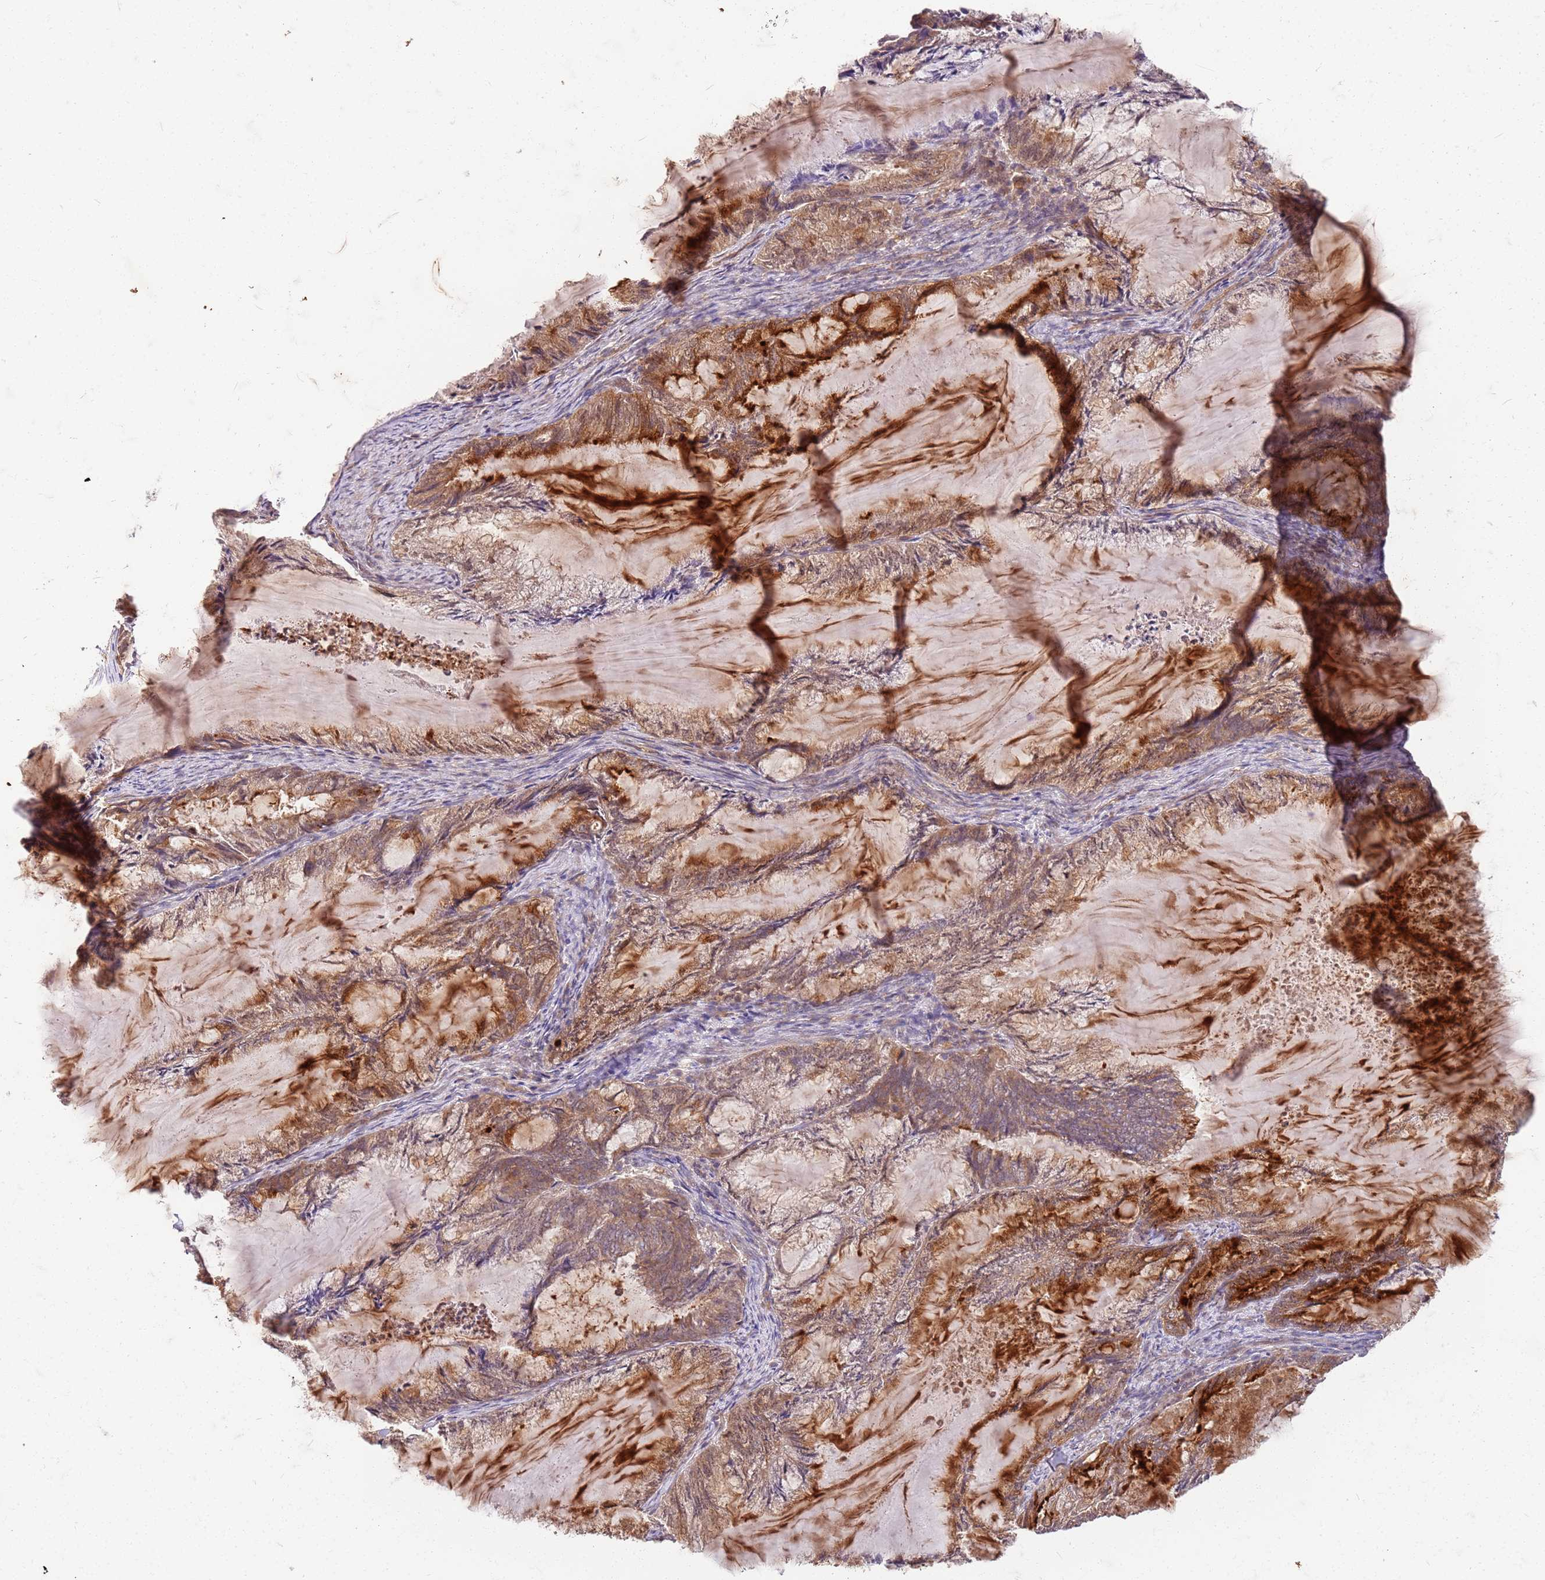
{"staining": {"intensity": "moderate", "quantity": ">75%", "location": "cytoplasmic/membranous"}, "tissue": "endometrial cancer", "cell_type": "Tumor cells", "image_type": "cancer", "snomed": [{"axis": "morphology", "description": "Adenocarcinoma, NOS"}, {"axis": "topography", "description": "Endometrium"}], "caption": "Human endometrial adenocarcinoma stained for a protein (brown) shows moderate cytoplasmic/membranous positive staining in approximately >75% of tumor cells.", "gene": "UBE3A", "patient": {"sex": "female", "age": 86}}